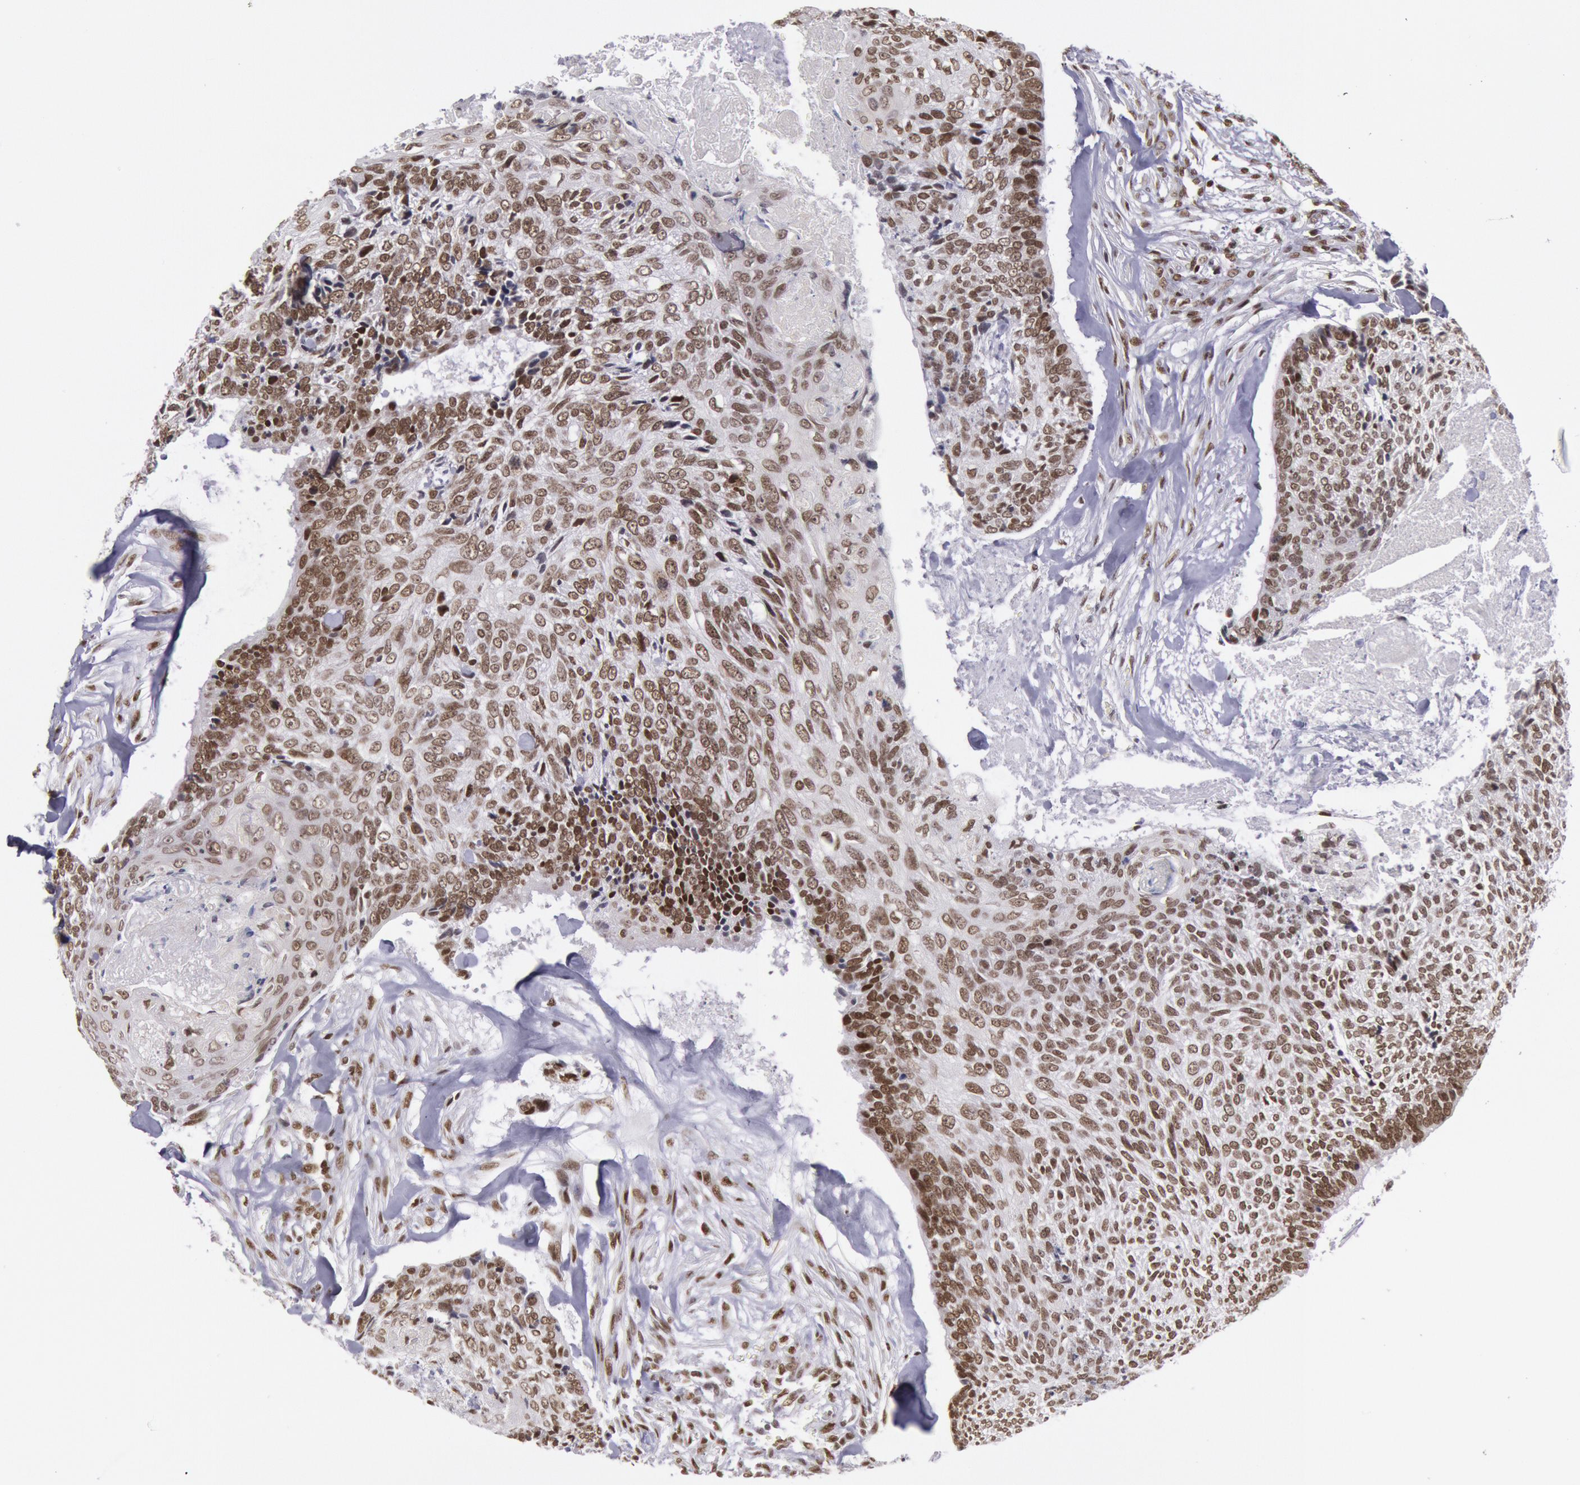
{"staining": {"intensity": "moderate", "quantity": ">75%", "location": "nuclear"}, "tissue": "head and neck cancer", "cell_type": "Tumor cells", "image_type": "cancer", "snomed": [{"axis": "morphology", "description": "Squamous cell carcinoma, NOS"}, {"axis": "topography", "description": "Salivary gland"}, {"axis": "topography", "description": "Head-Neck"}], "caption": "Human head and neck cancer stained with a protein marker shows moderate staining in tumor cells.", "gene": "NKAP", "patient": {"sex": "male", "age": 70}}